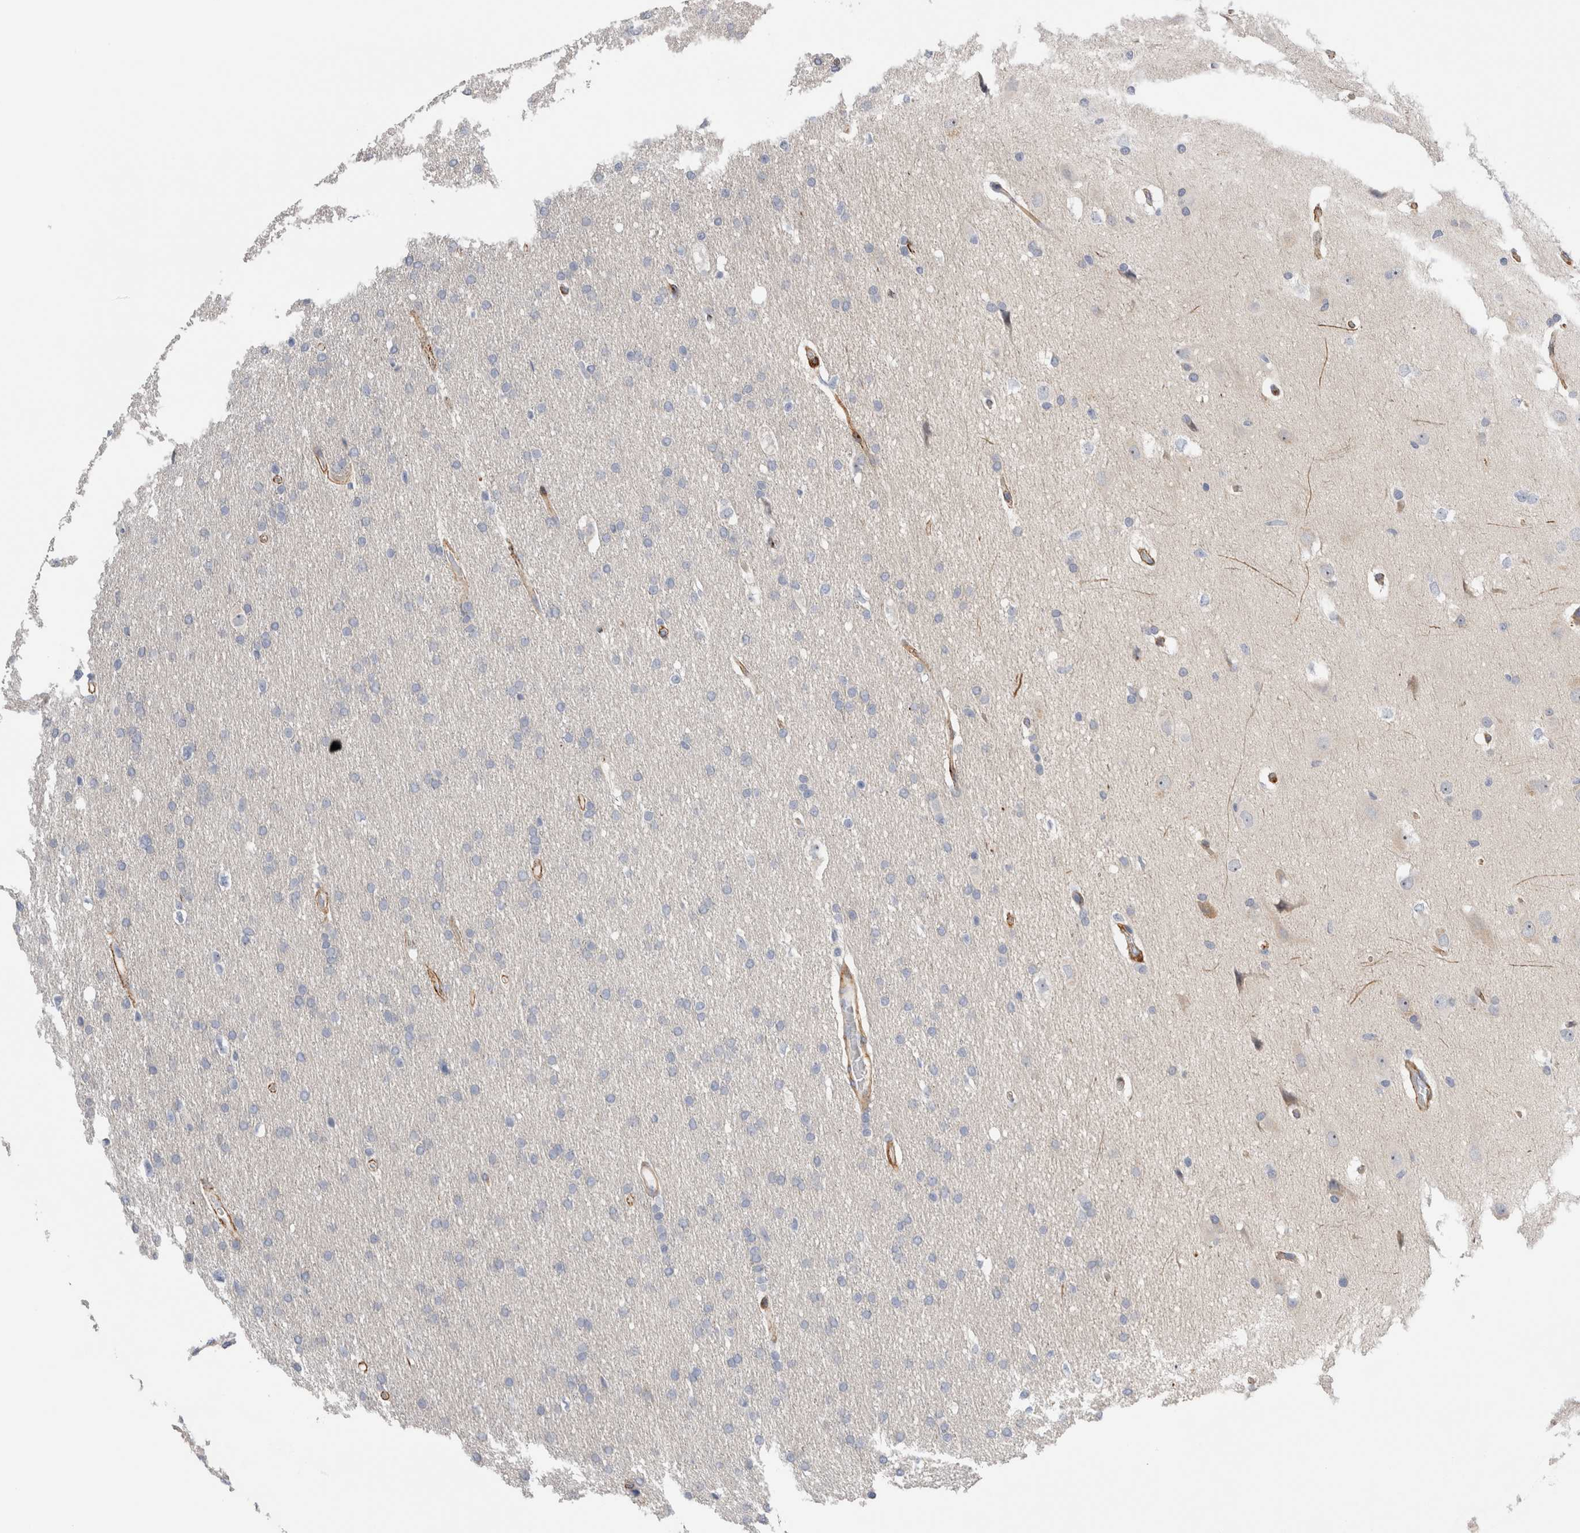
{"staining": {"intensity": "negative", "quantity": "none", "location": "none"}, "tissue": "glioma", "cell_type": "Tumor cells", "image_type": "cancer", "snomed": [{"axis": "morphology", "description": "Glioma, malignant, Low grade"}, {"axis": "topography", "description": "Brain"}], "caption": "Image shows no protein expression in tumor cells of glioma tissue.", "gene": "SLC20A2", "patient": {"sex": "female", "age": 37}}